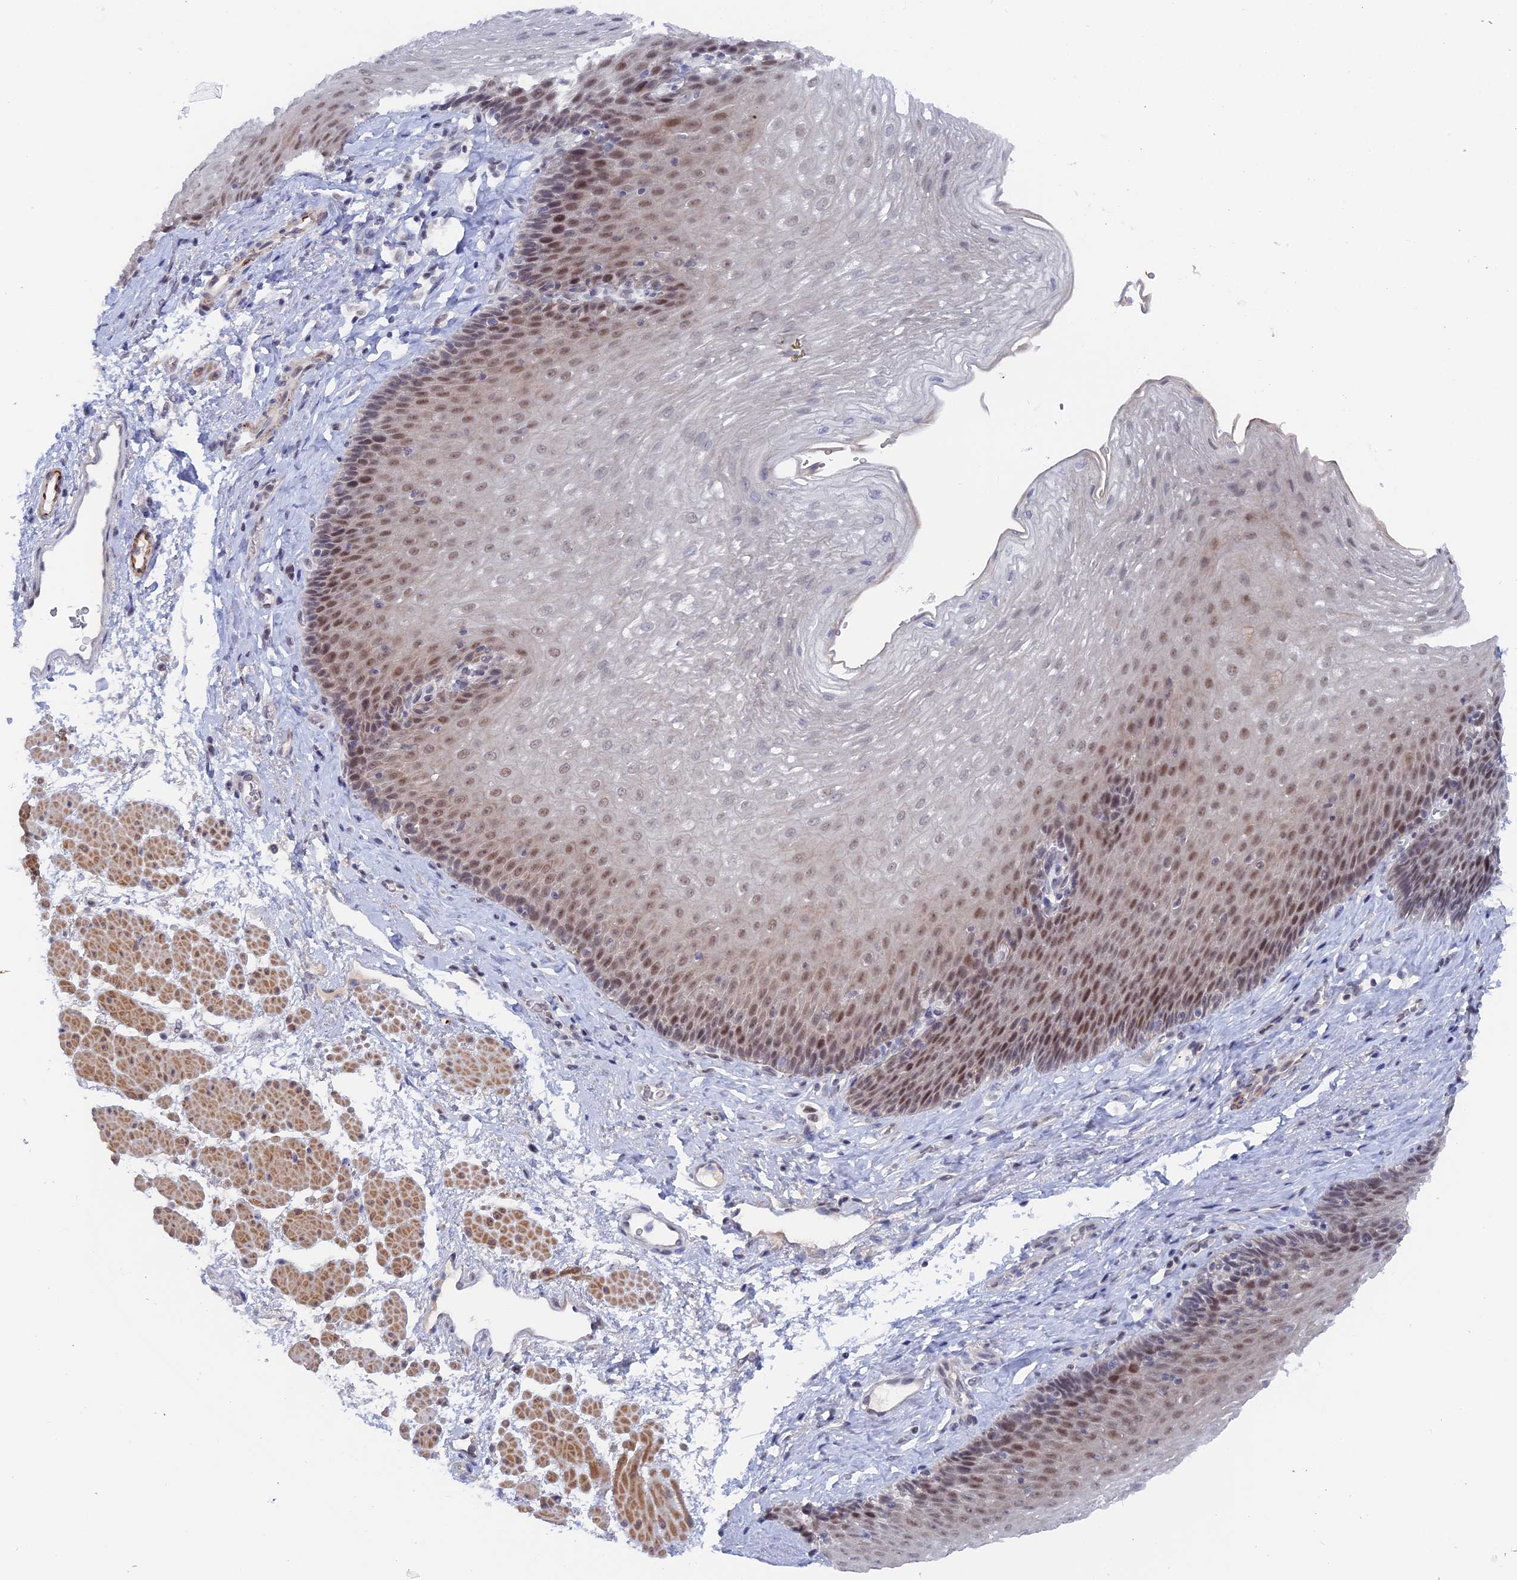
{"staining": {"intensity": "moderate", "quantity": "<25%", "location": "nuclear"}, "tissue": "esophagus", "cell_type": "Squamous epithelial cells", "image_type": "normal", "snomed": [{"axis": "morphology", "description": "Normal tissue, NOS"}, {"axis": "topography", "description": "Esophagus"}], "caption": "The histopathology image shows a brown stain indicating the presence of a protein in the nuclear of squamous epithelial cells in esophagus. The staining was performed using DAB (3,3'-diaminobenzidine), with brown indicating positive protein expression. Nuclei are stained blue with hematoxylin.", "gene": "BRD2", "patient": {"sex": "female", "age": 66}}